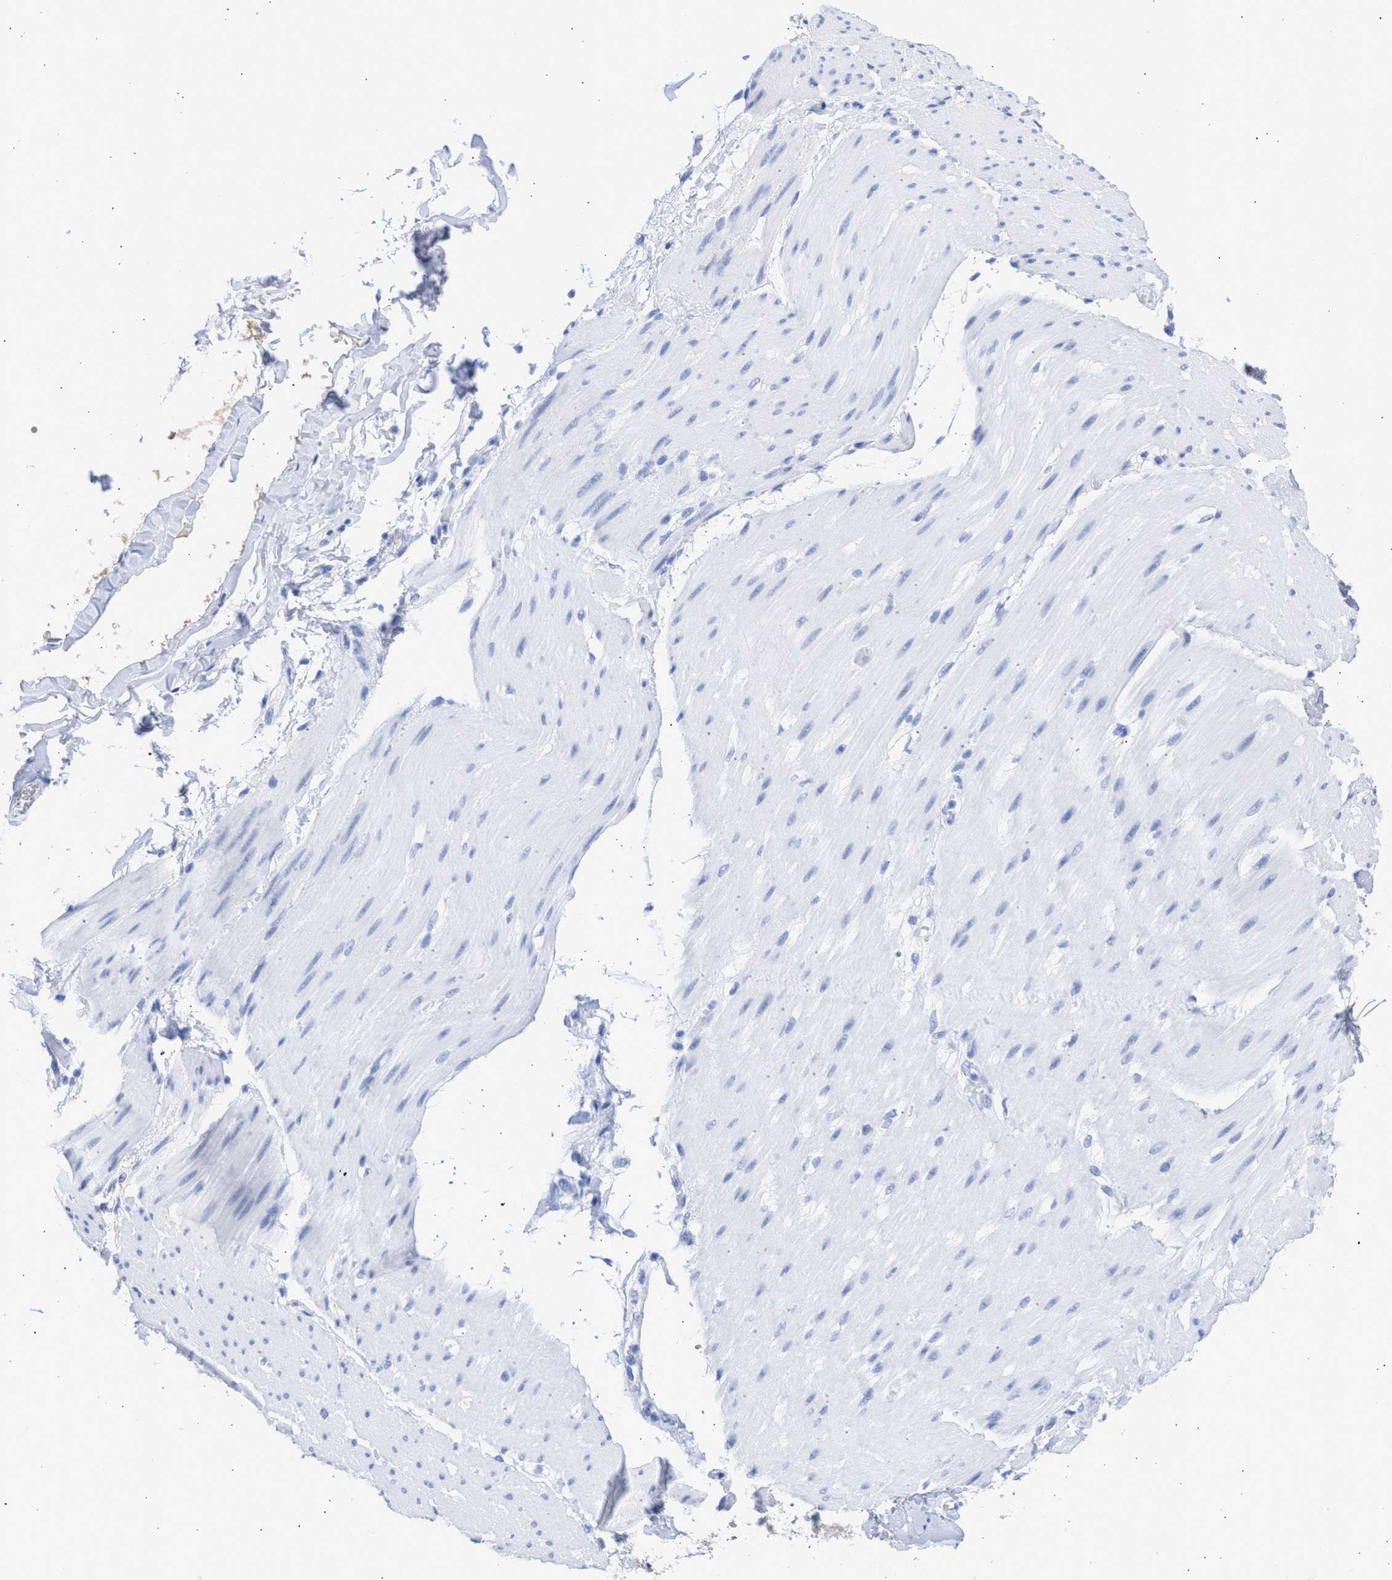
{"staining": {"intensity": "negative", "quantity": "none", "location": "none"}, "tissue": "adipose tissue", "cell_type": "Adipocytes", "image_type": "normal", "snomed": [{"axis": "morphology", "description": "Normal tissue, NOS"}, {"axis": "morphology", "description": "Adenocarcinoma, NOS"}, {"axis": "topography", "description": "Duodenum"}, {"axis": "topography", "description": "Peripheral nerve tissue"}], "caption": "The micrograph demonstrates no significant expression in adipocytes of adipose tissue.", "gene": "RSPH1", "patient": {"sex": "female", "age": 60}}